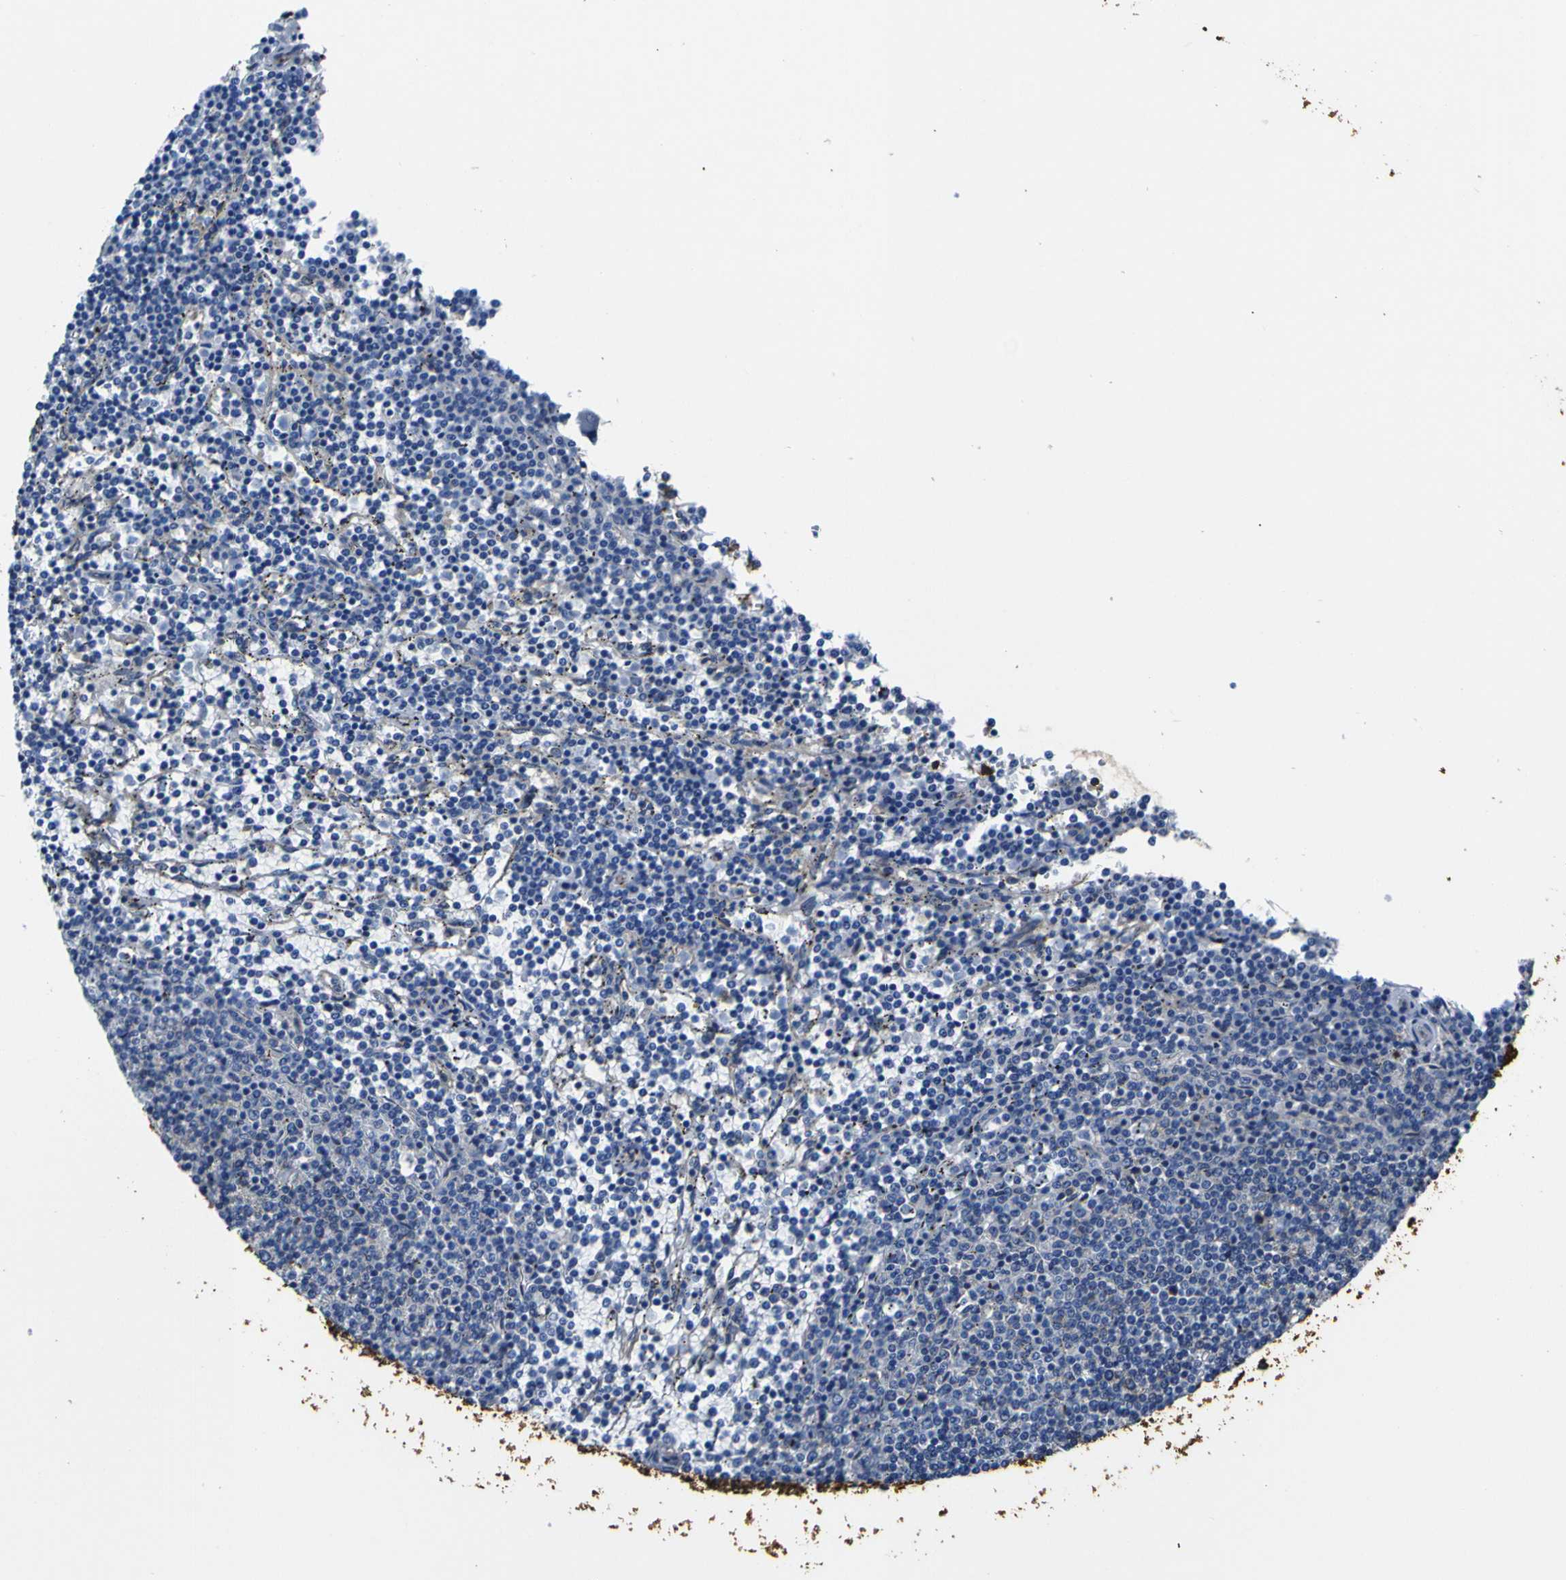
{"staining": {"intensity": "weak", "quantity": "<25%", "location": "cytoplasmic/membranous"}, "tissue": "lymphoma", "cell_type": "Tumor cells", "image_type": "cancer", "snomed": [{"axis": "morphology", "description": "Malignant lymphoma, non-Hodgkin's type, Low grade"}, {"axis": "topography", "description": "Spleen"}], "caption": "Histopathology image shows no significant protein positivity in tumor cells of lymphoma.", "gene": "TUBB", "patient": {"sex": "female", "age": 50}}